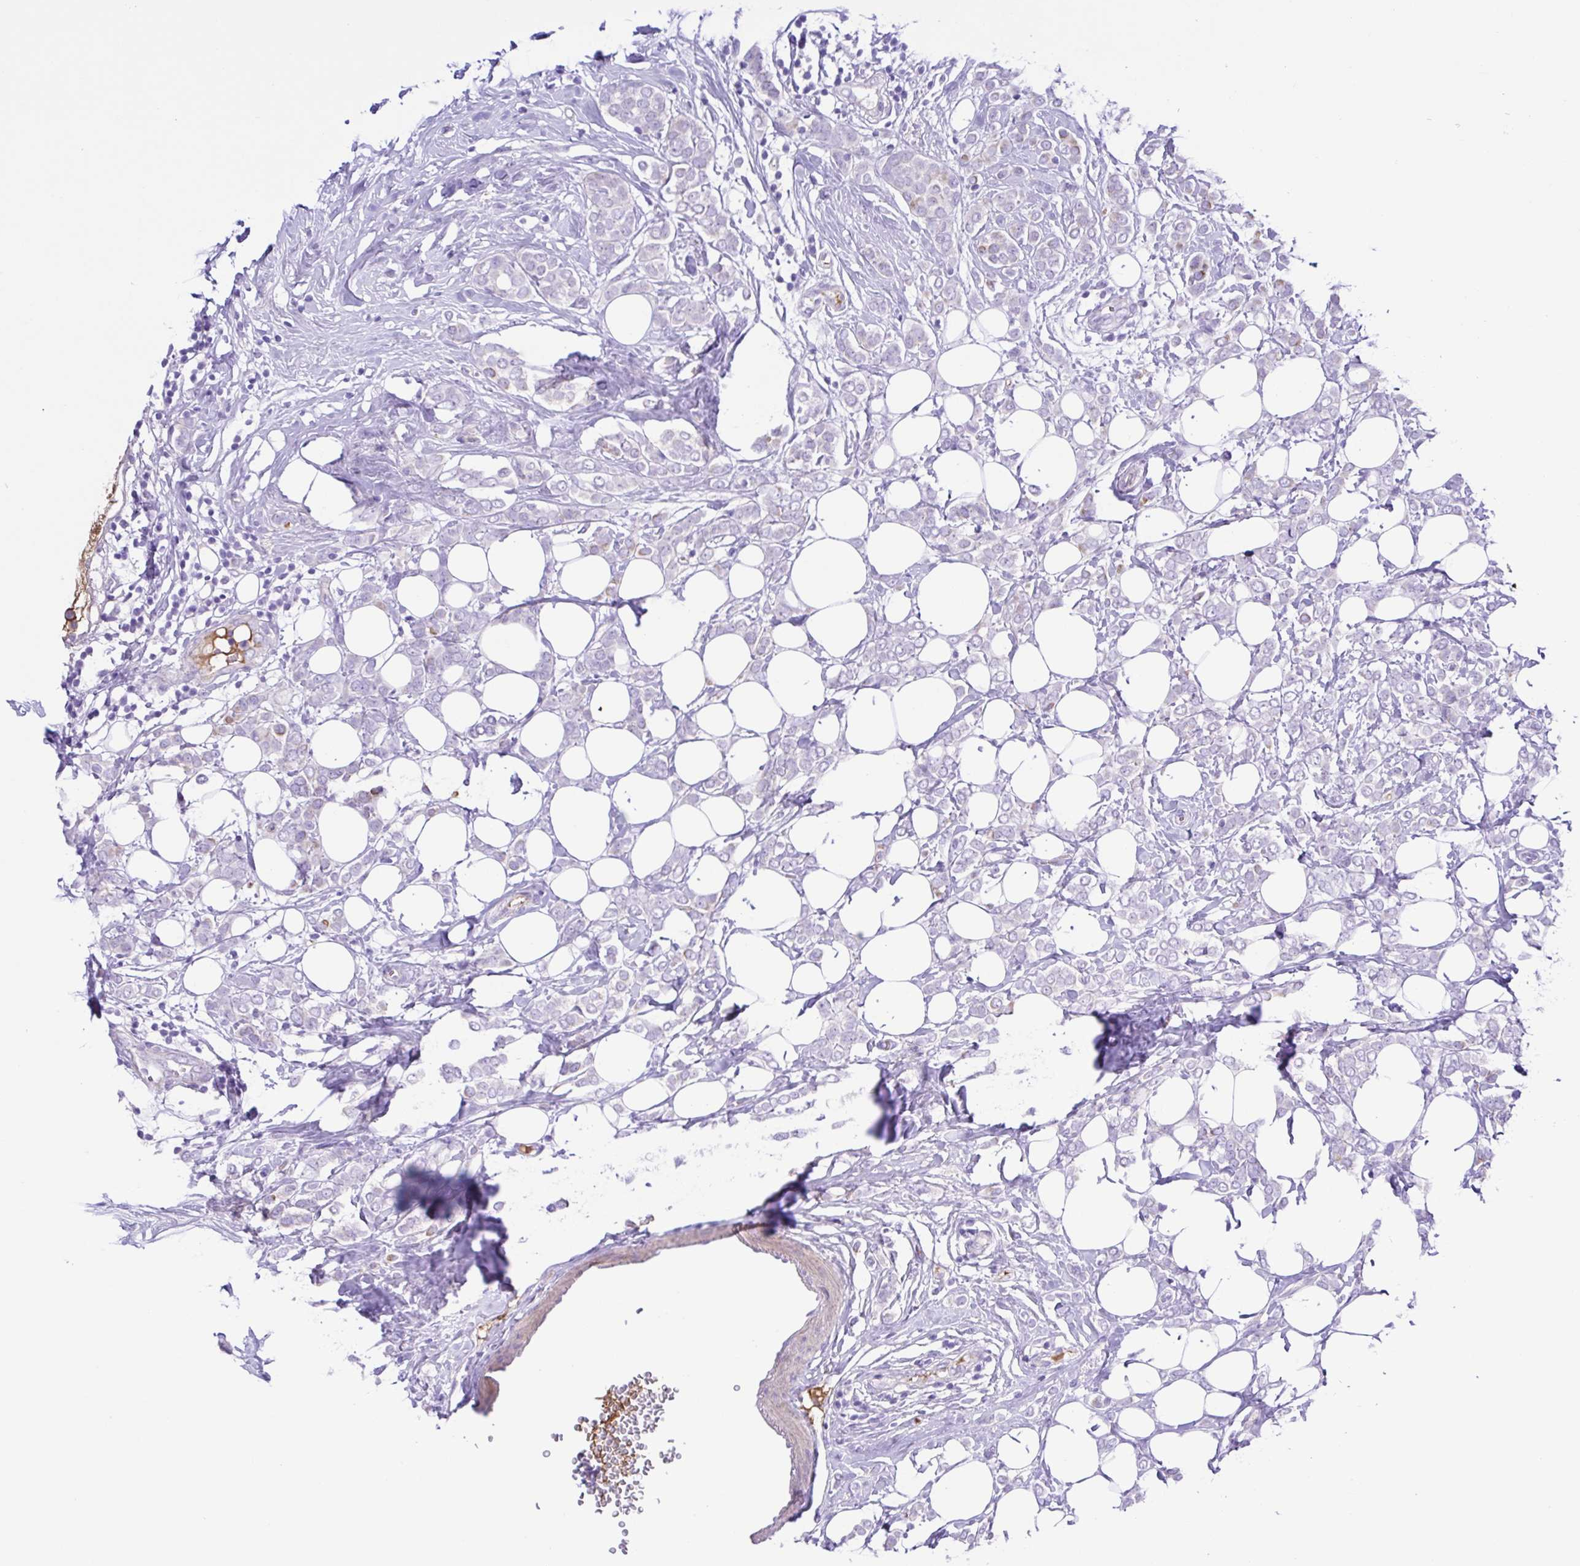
{"staining": {"intensity": "negative", "quantity": "none", "location": "none"}, "tissue": "breast cancer", "cell_type": "Tumor cells", "image_type": "cancer", "snomed": [{"axis": "morphology", "description": "Lobular carcinoma"}, {"axis": "topography", "description": "Breast"}], "caption": "The histopathology image shows no staining of tumor cells in breast cancer.", "gene": "GABBR2", "patient": {"sex": "female", "age": 49}}